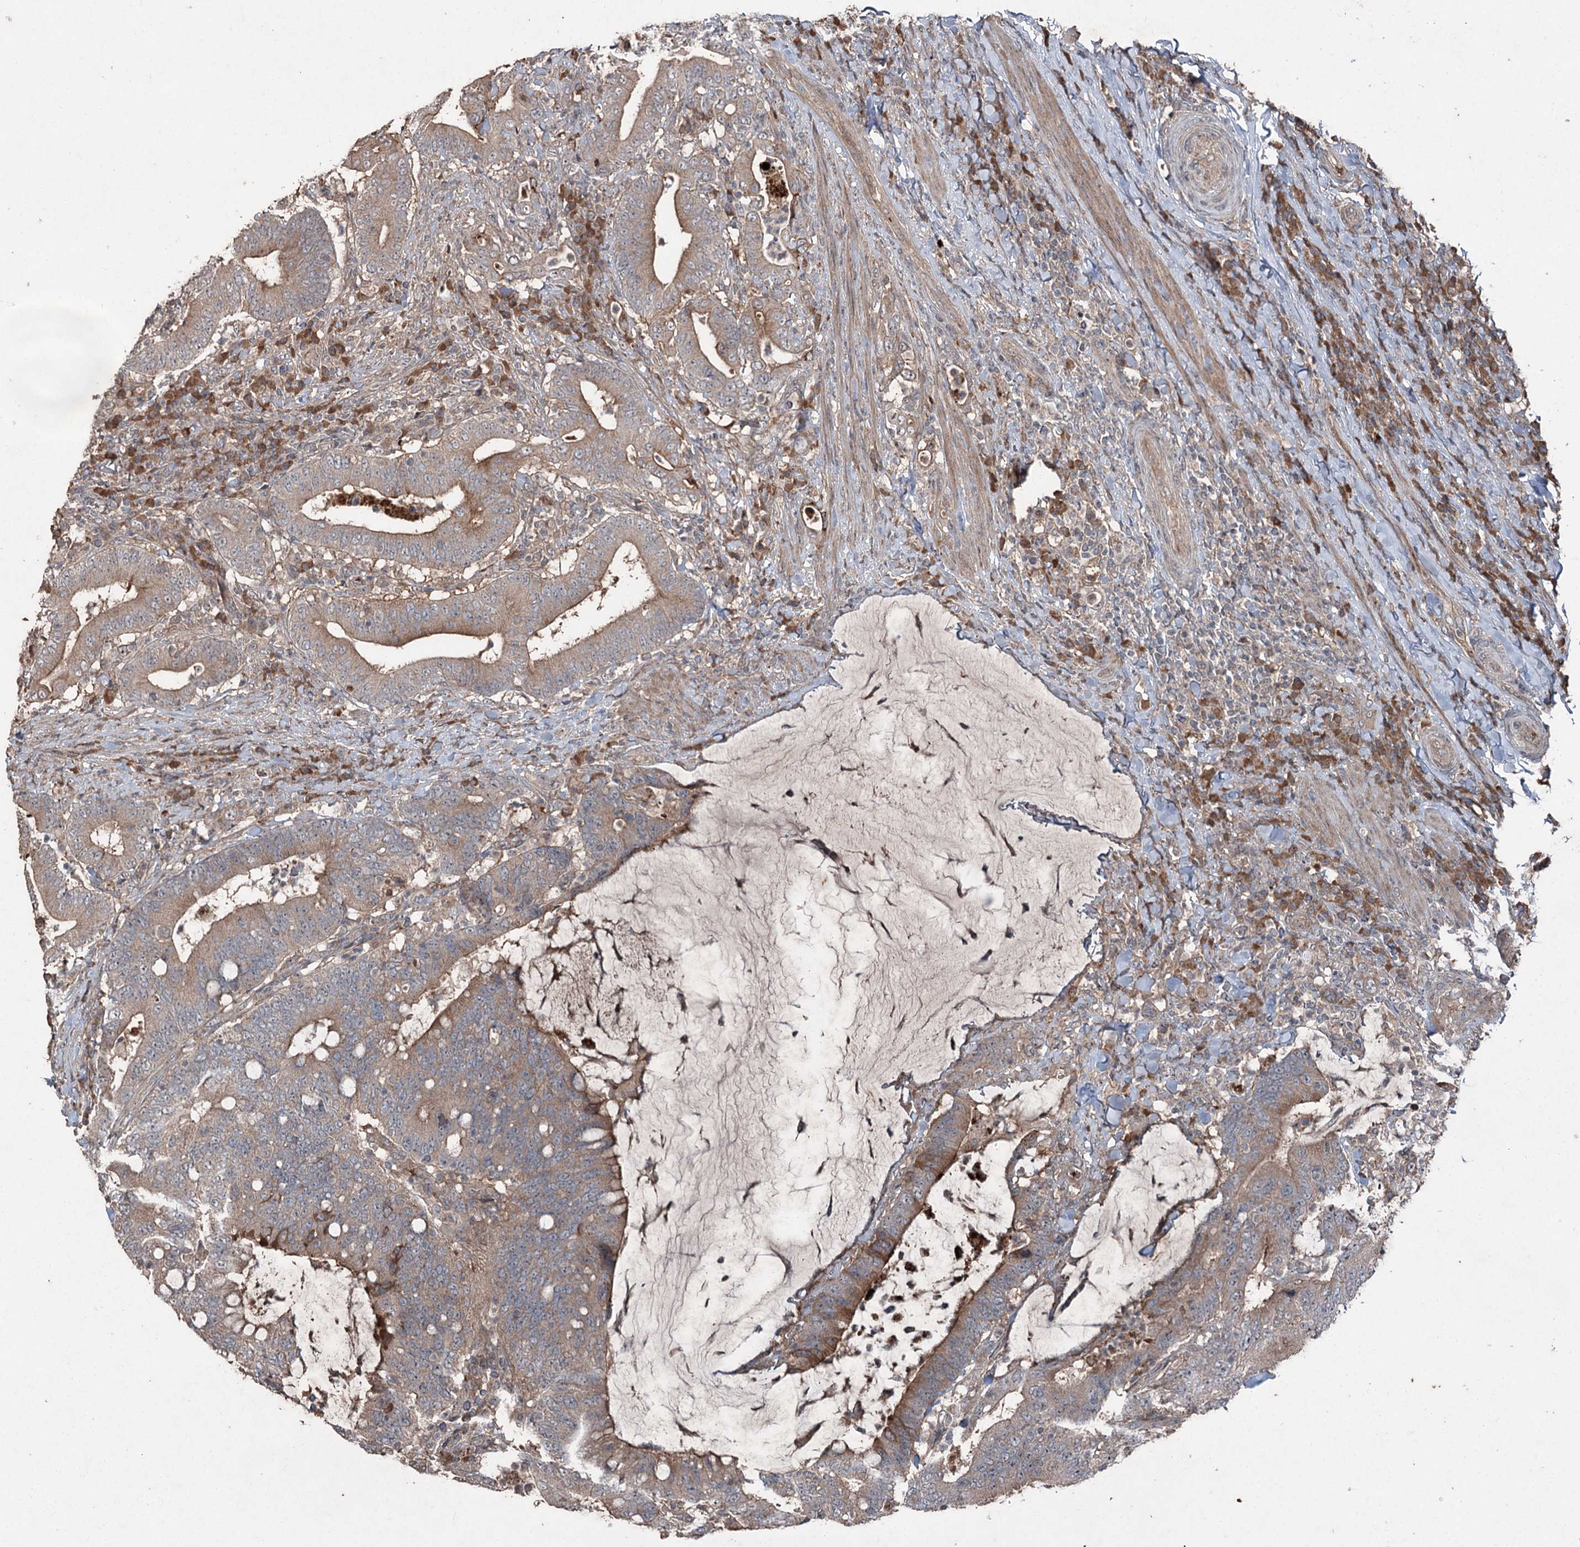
{"staining": {"intensity": "weak", "quantity": ">75%", "location": "cytoplasmic/membranous"}, "tissue": "colorectal cancer", "cell_type": "Tumor cells", "image_type": "cancer", "snomed": [{"axis": "morphology", "description": "Adenocarcinoma, NOS"}, {"axis": "topography", "description": "Colon"}], "caption": "Immunohistochemical staining of colorectal adenocarcinoma shows low levels of weak cytoplasmic/membranous positivity in approximately >75% of tumor cells.", "gene": "MAPK8IP2", "patient": {"sex": "female", "age": 66}}